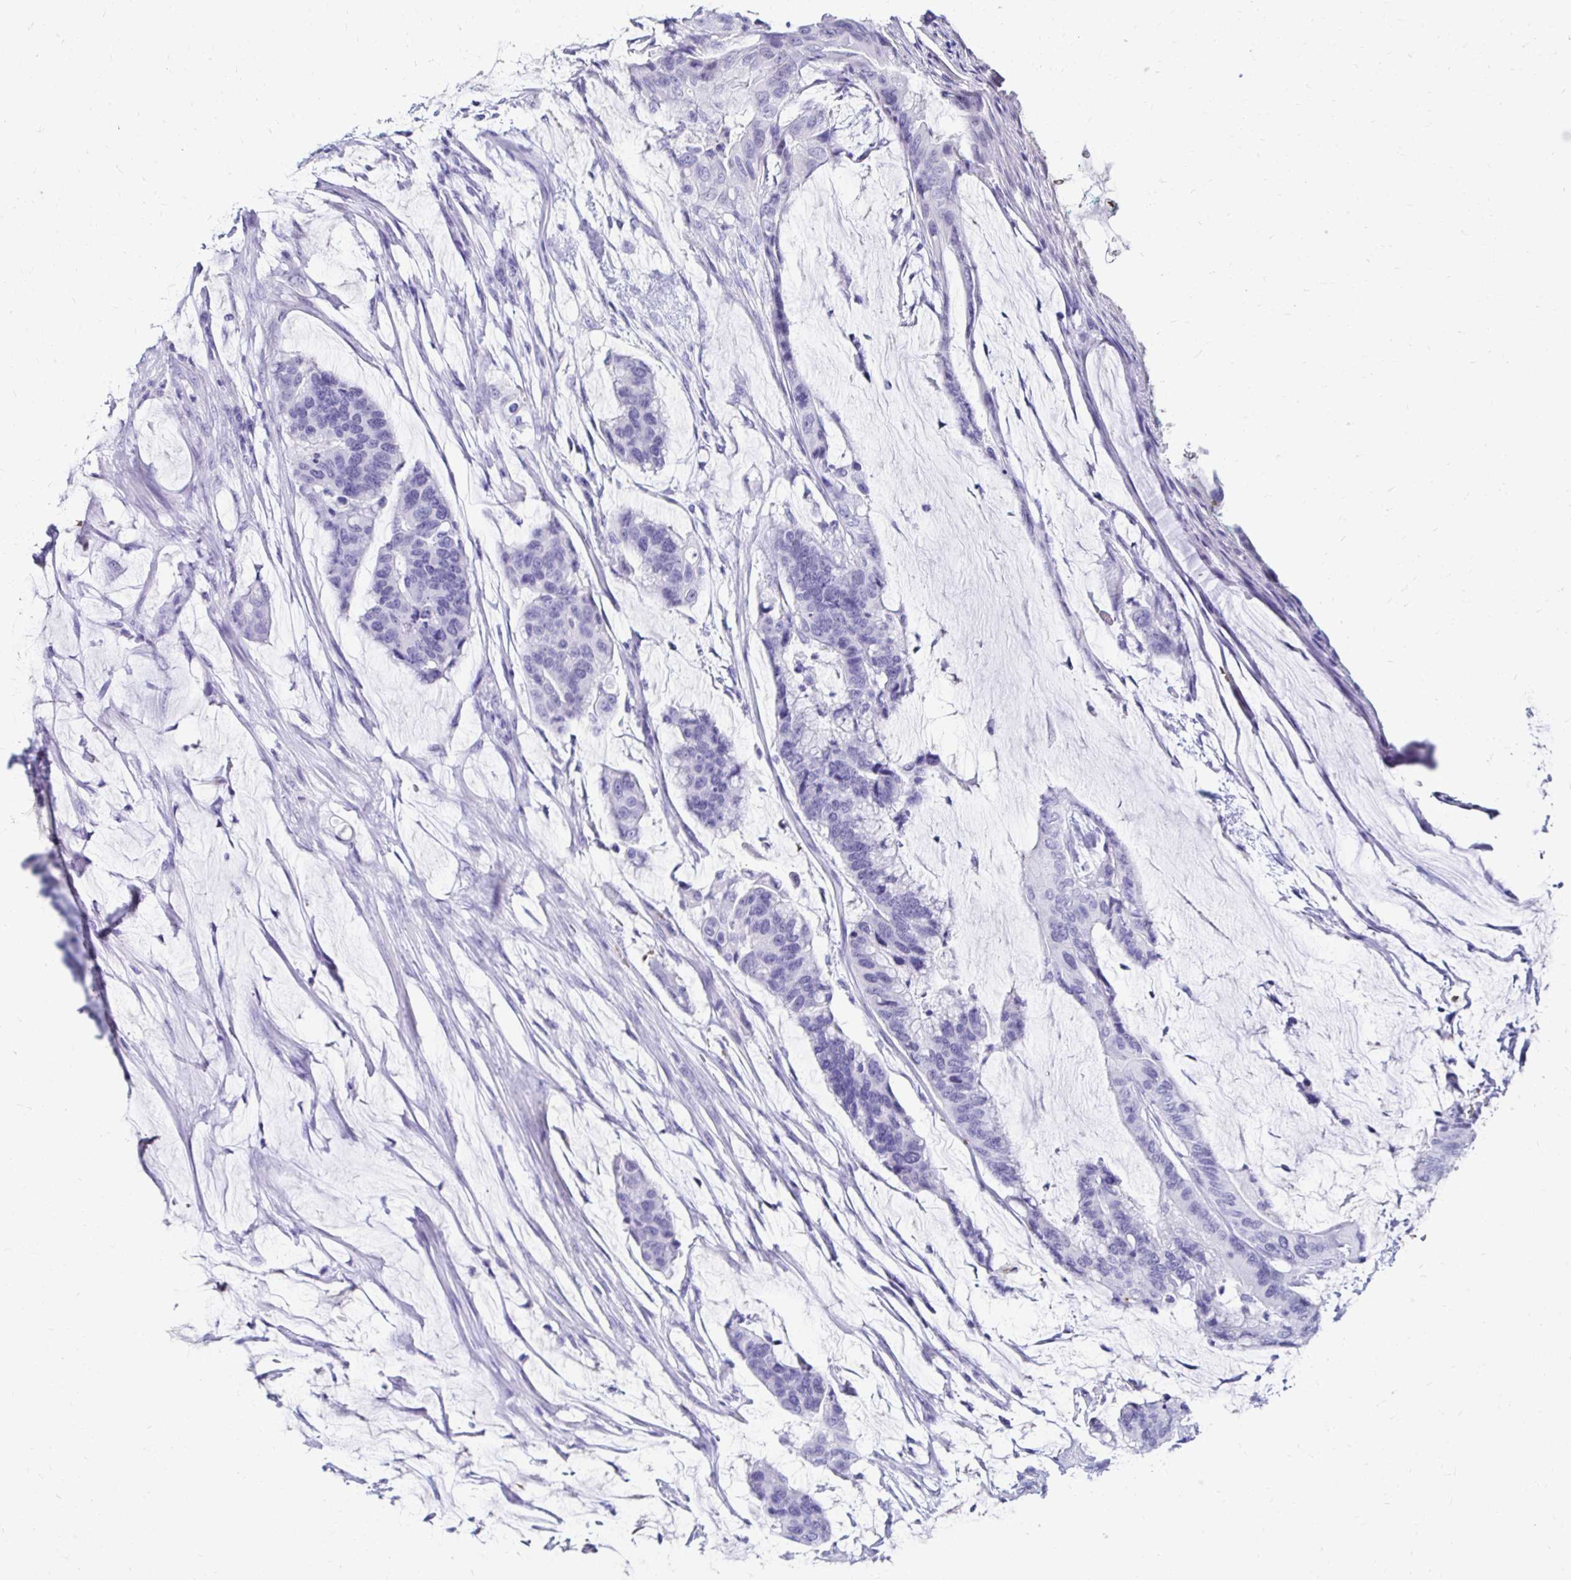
{"staining": {"intensity": "negative", "quantity": "none", "location": "none"}, "tissue": "colorectal cancer", "cell_type": "Tumor cells", "image_type": "cancer", "snomed": [{"axis": "morphology", "description": "Adenocarcinoma, NOS"}, {"axis": "topography", "description": "Rectum"}], "caption": "Immunohistochemistry (IHC) photomicrograph of neoplastic tissue: colorectal cancer stained with DAB shows no significant protein expression in tumor cells.", "gene": "RHBDL3", "patient": {"sex": "female", "age": 59}}